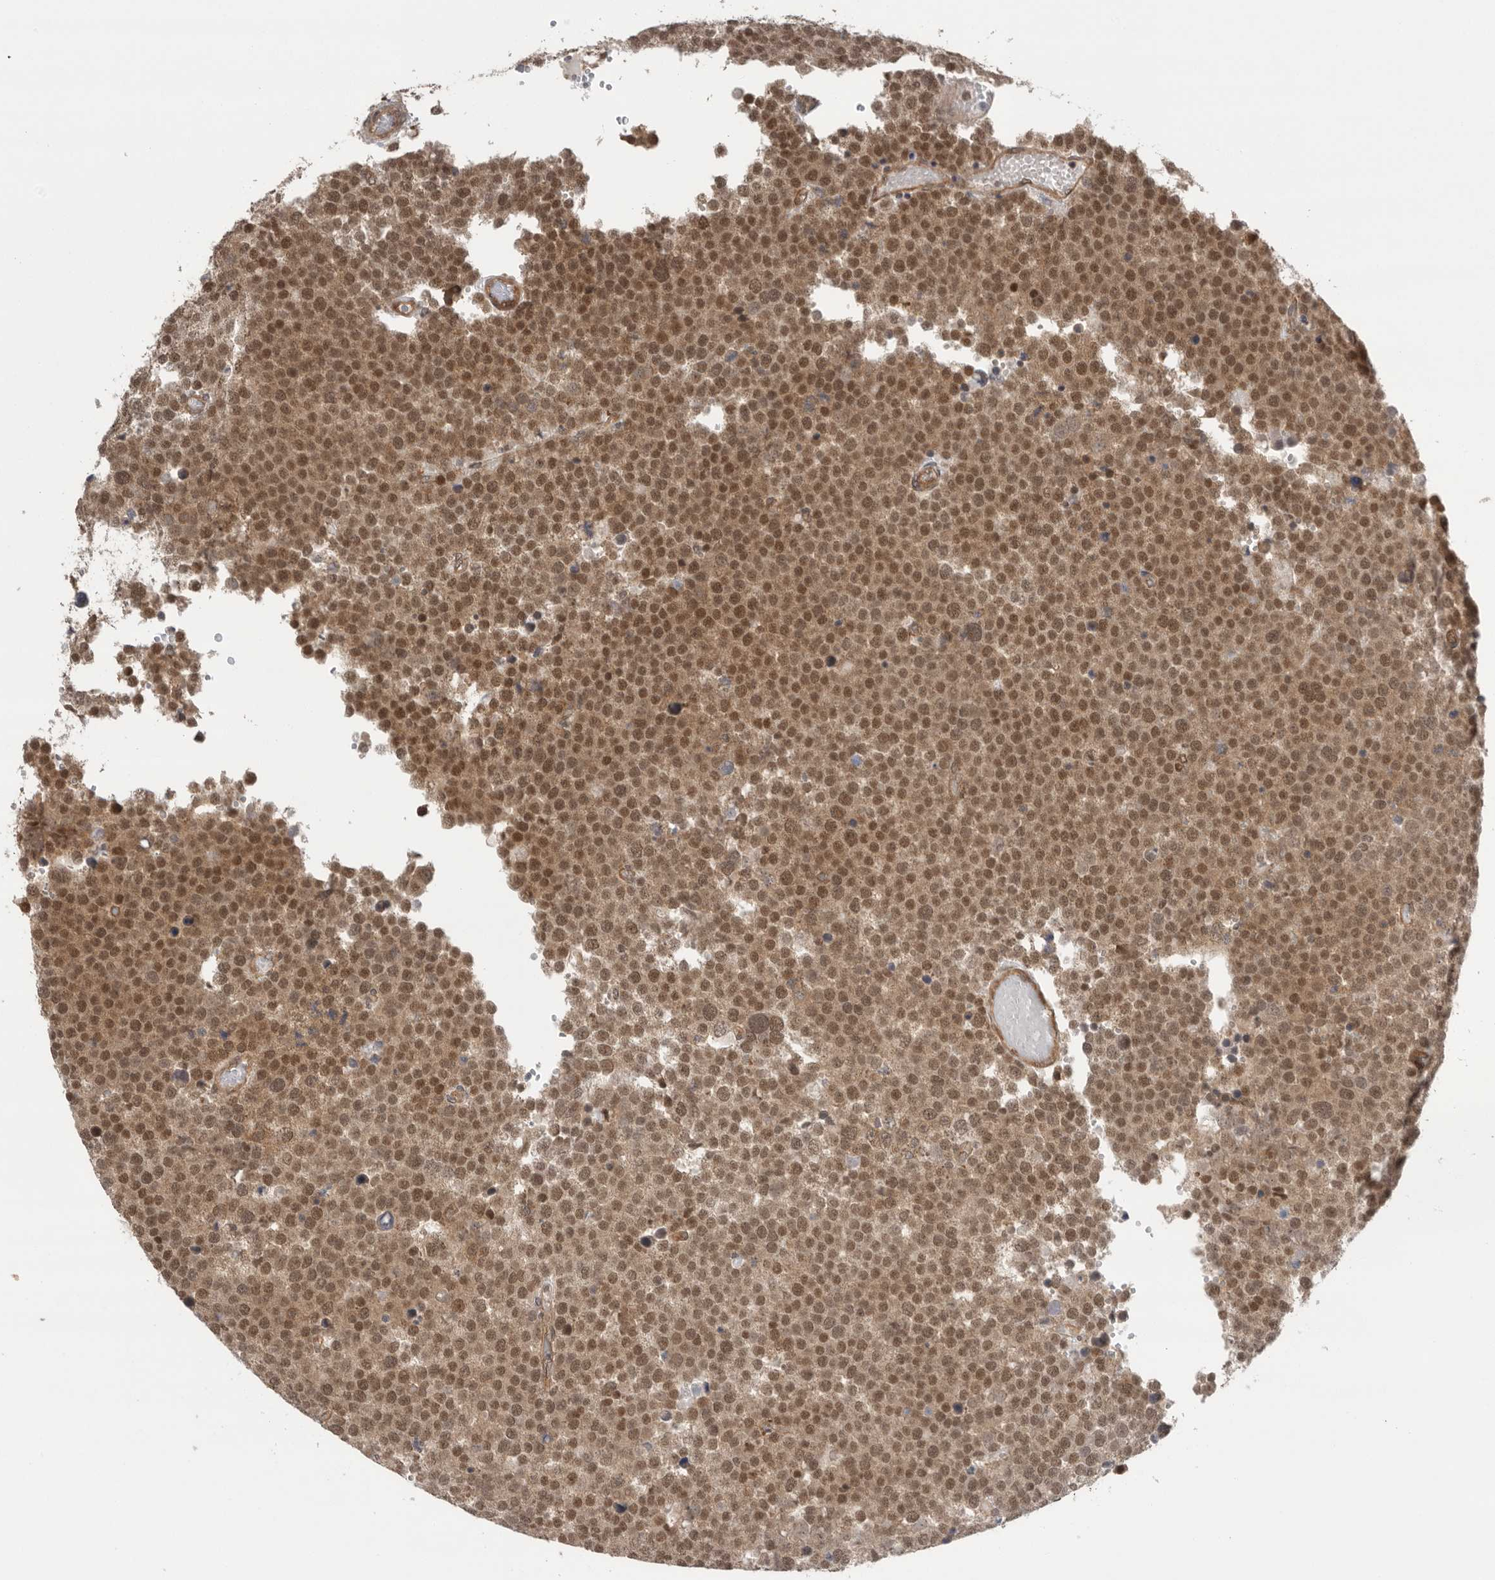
{"staining": {"intensity": "moderate", "quantity": ">75%", "location": "cytoplasmic/membranous,nuclear"}, "tissue": "testis cancer", "cell_type": "Tumor cells", "image_type": "cancer", "snomed": [{"axis": "morphology", "description": "Seminoma, NOS"}, {"axis": "topography", "description": "Testis"}], "caption": "Immunohistochemistry (DAB (3,3'-diaminobenzidine)) staining of human seminoma (testis) exhibits moderate cytoplasmic/membranous and nuclear protein staining in about >75% of tumor cells. (DAB = brown stain, brightfield microscopy at high magnification).", "gene": "VPS50", "patient": {"sex": "male", "age": 71}}